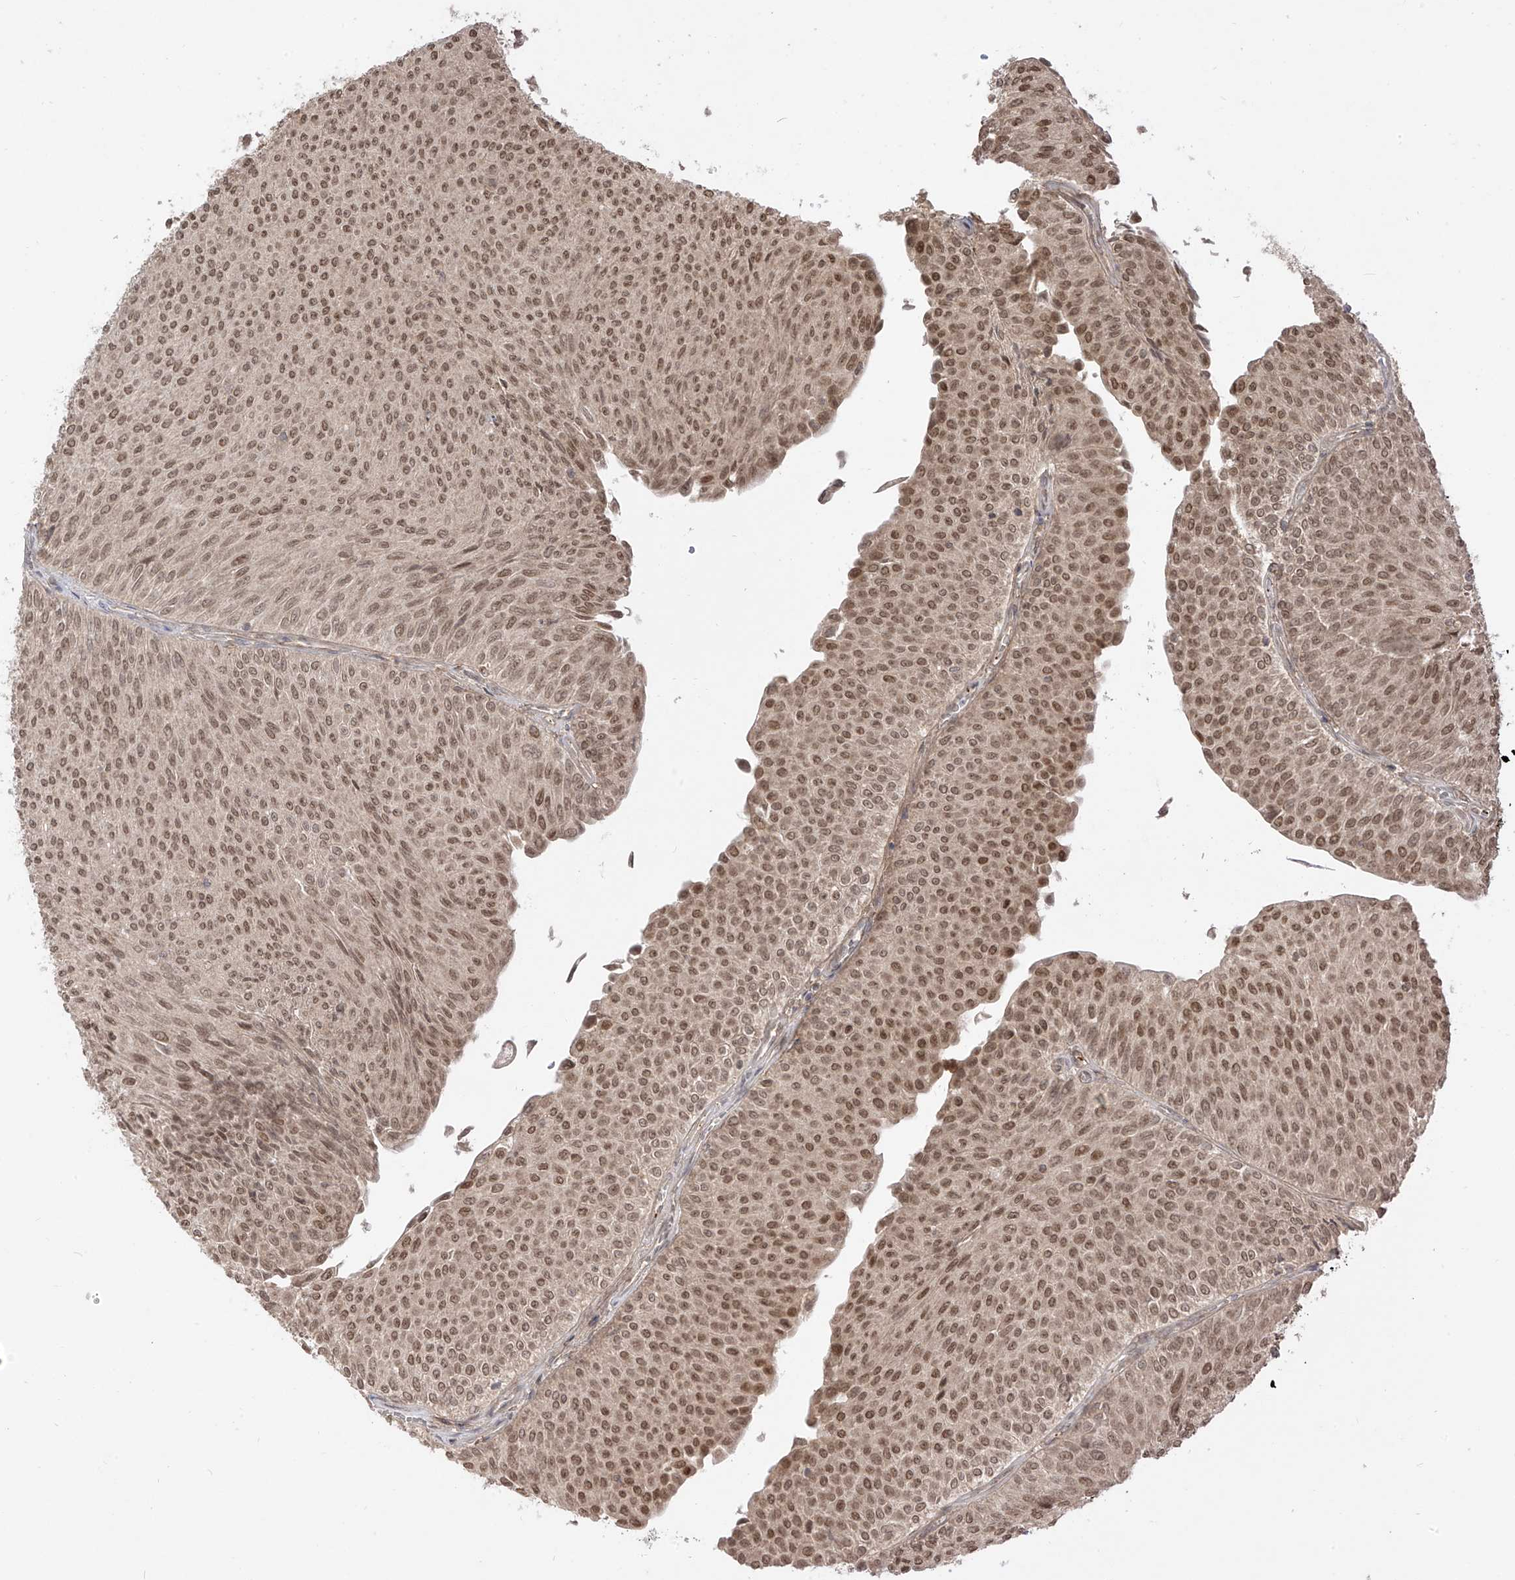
{"staining": {"intensity": "weak", "quantity": ">75%", "location": "nuclear"}, "tissue": "urothelial cancer", "cell_type": "Tumor cells", "image_type": "cancer", "snomed": [{"axis": "morphology", "description": "Urothelial carcinoma, Low grade"}, {"axis": "topography", "description": "Urinary bladder"}], "caption": "DAB immunohistochemical staining of human urothelial cancer demonstrates weak nuclear protein staining in approximately >75% of tumor cells. (DAB IHC, brown staining for protein, blue staining for nuclei).", "gene": "LCOR", "patient": {"sex": "male", "age": 78}}